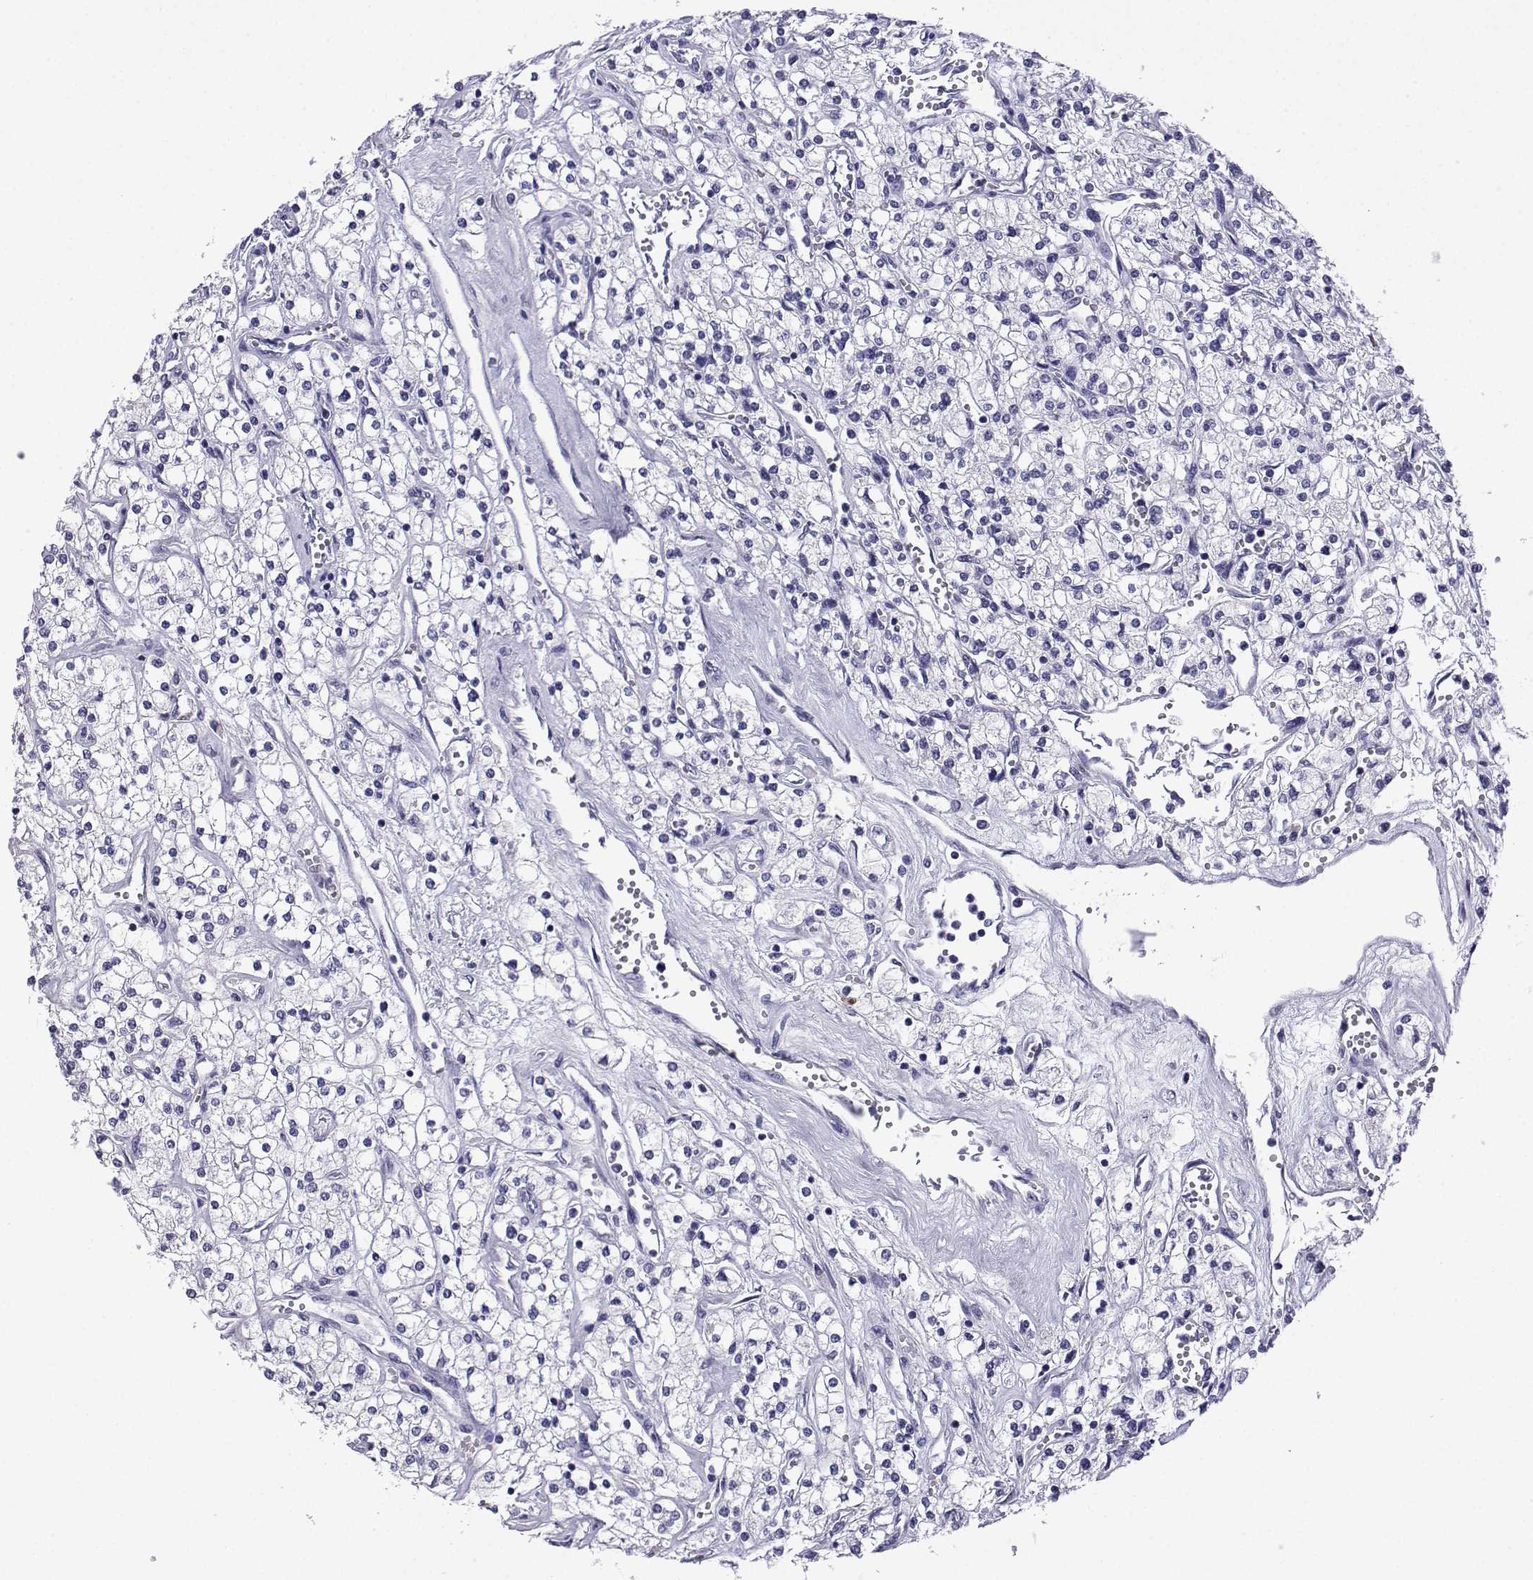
{"staining": {"intensity": "negative", "quantity": "none", "location": "none"}, "tissue": "renal cancer", "cell_type": "Tumor cells", "image_type": "cancer", "snomed": [{"axis": "morphology", "description": "Adenocarcinoma, NOS"}, {"axis": "topography", "description": "Kidney"}], "caption": "There is no significant positivity in tumor cells of renal cancer. (DAB (3,3'-diaminobenzidine) immunohistochemistry (IHC) visualized using brightfield microscopy, high magnification).", "gene": "MRGBP", "patient": {"sex": "male", "age": 80}}